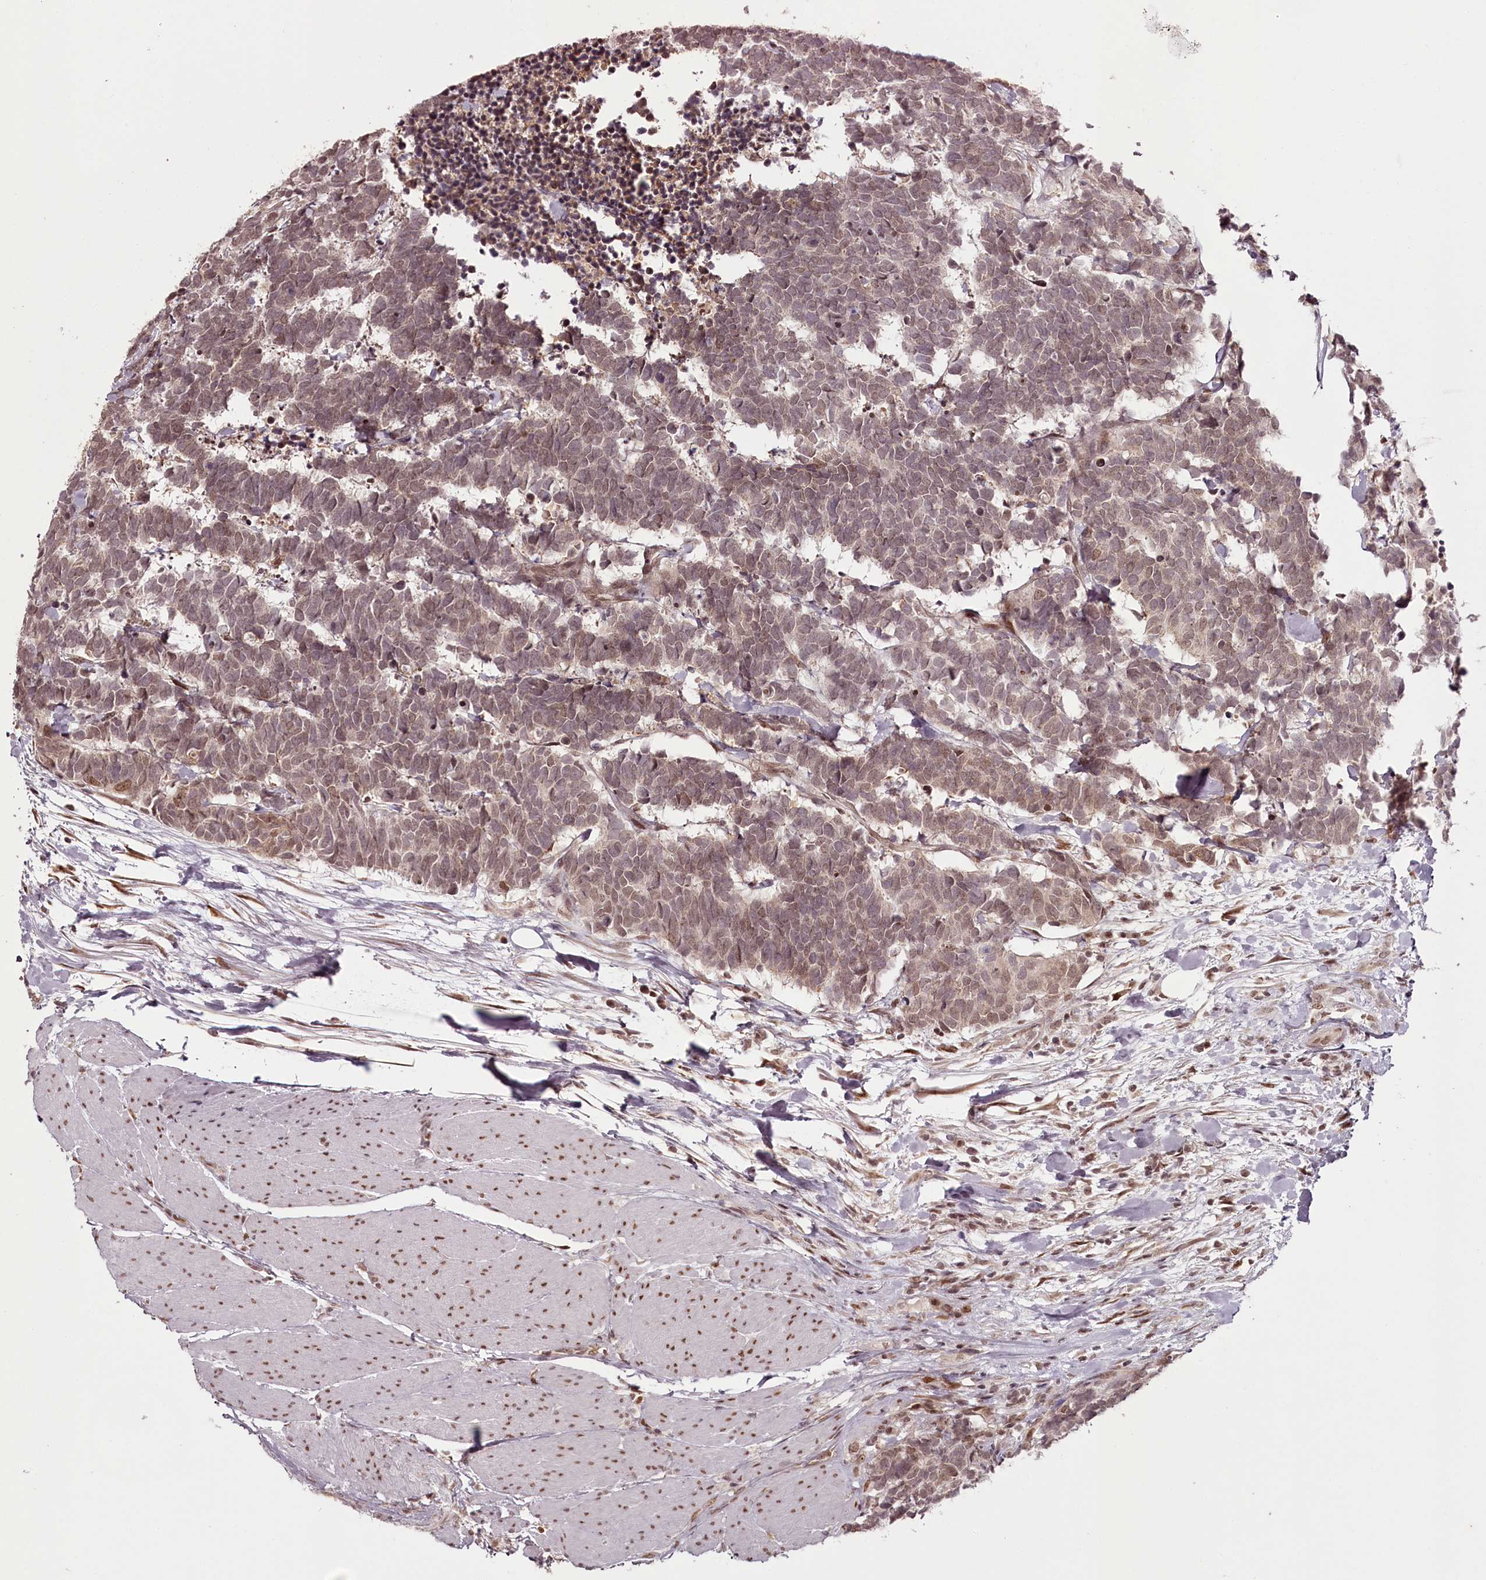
{"staining": {"intensity": "weak", "quantity": "25%-75%", "location": "cytoplasmic/membranous,nuclear"}, "tissue": "carcinoid", "cell_type": "Tumor cells", "image_type": "cancer", "snomed": [{"axis": "morphology", "description": "Carcinoma, NOS"}, {"axis": "morphology", "description": "Carcinoid, malignant, NOS"}, {"axis": "topography", "description": "Urinary bladder"}], "caption": "Brown immunohistochemical staining in human carcinoma displays weak cytoplasmic/membranous and nuclear positivity in about 25%-75% of tumor cells. The protein is shown in brown color, while the nuclei are stained blue.", "gene": "THYN1", "patient": {"sex": "male", "age": 57}}